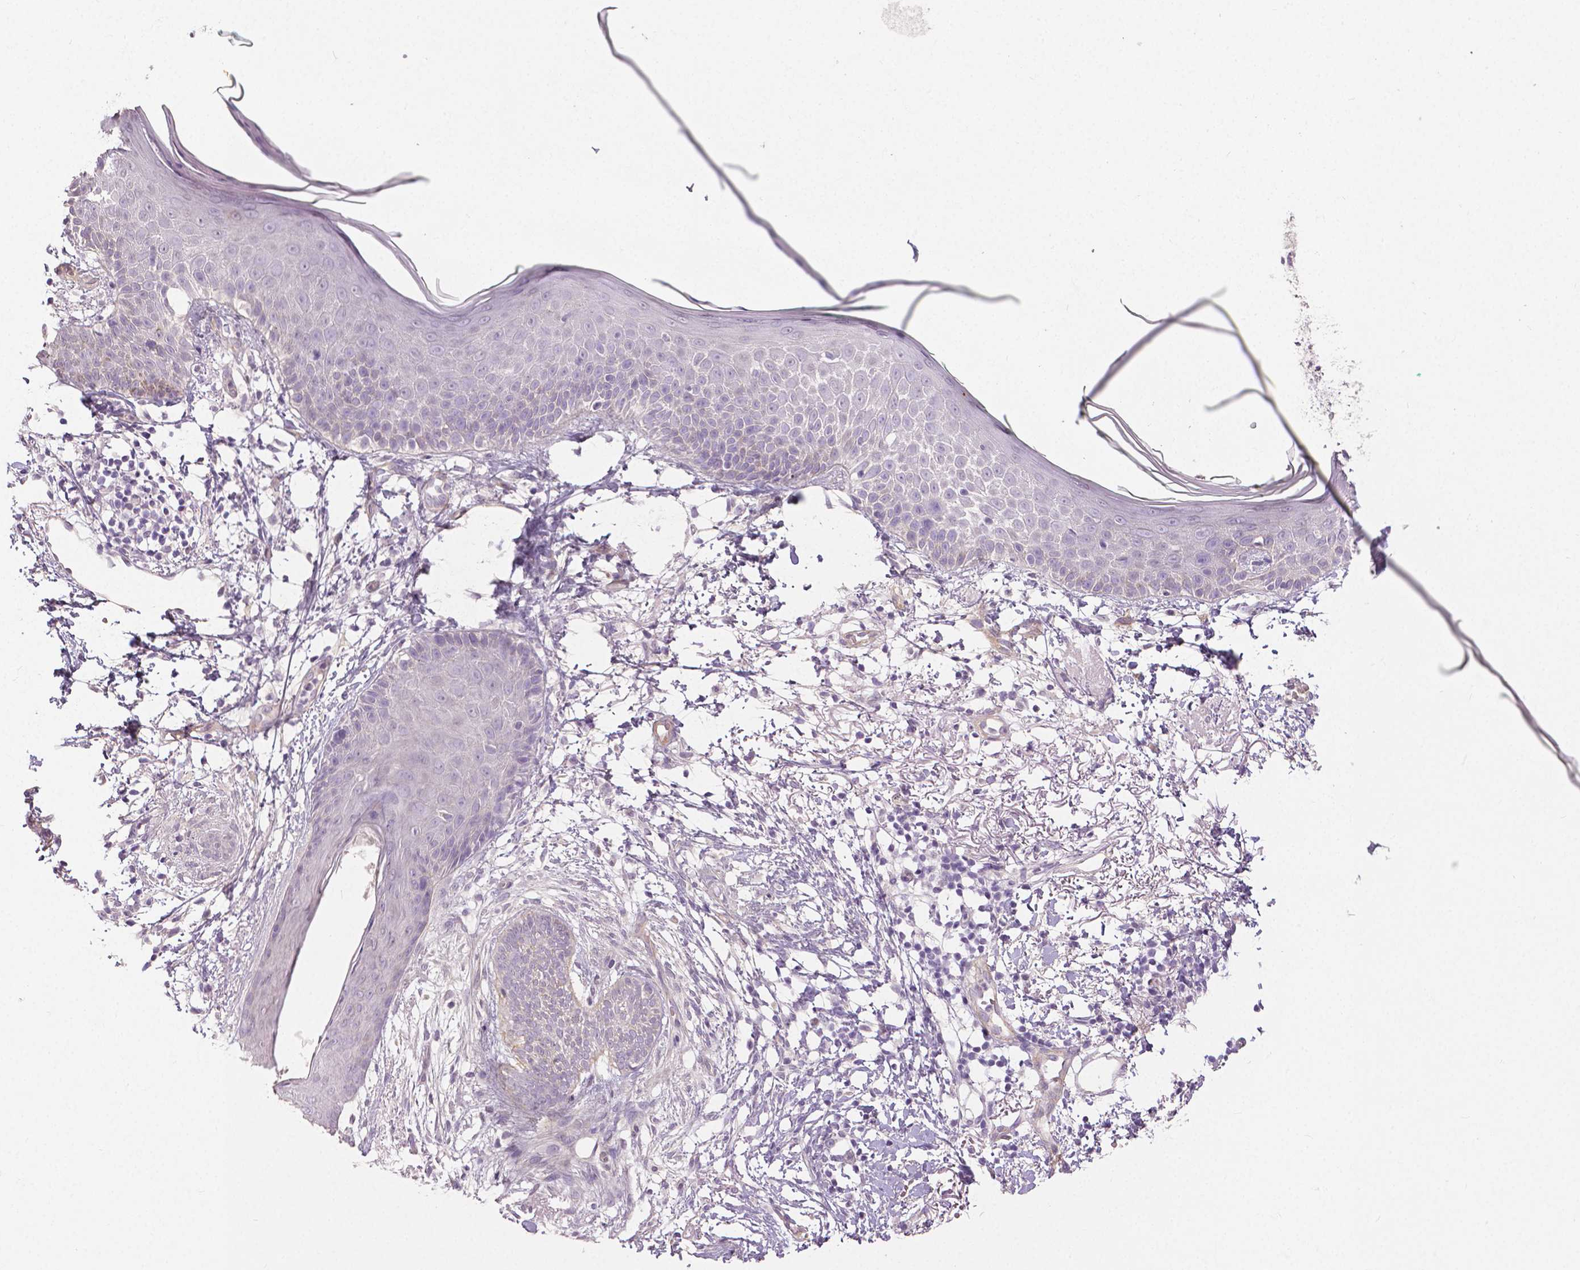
{"staining": {"intensity": "negative", "quantity": "none", "location": "none"}, "tissue": "skin cancer", "cell_type": "Tumor cells", "image_type": "cancer", "snomed": [{"axis": "morphology", "description": "Normal tissue, NOS"}, {"axis": "morphology", "description": "Basal cell carcinoma"}, {"axis": "topography", "description": "Skin"}], "caption": "Histopathology image shows no significant protein positivity in tumor cells of skin cancer.", "gene": "FLT1", "patient": {"sex": "male", "age": 84}}